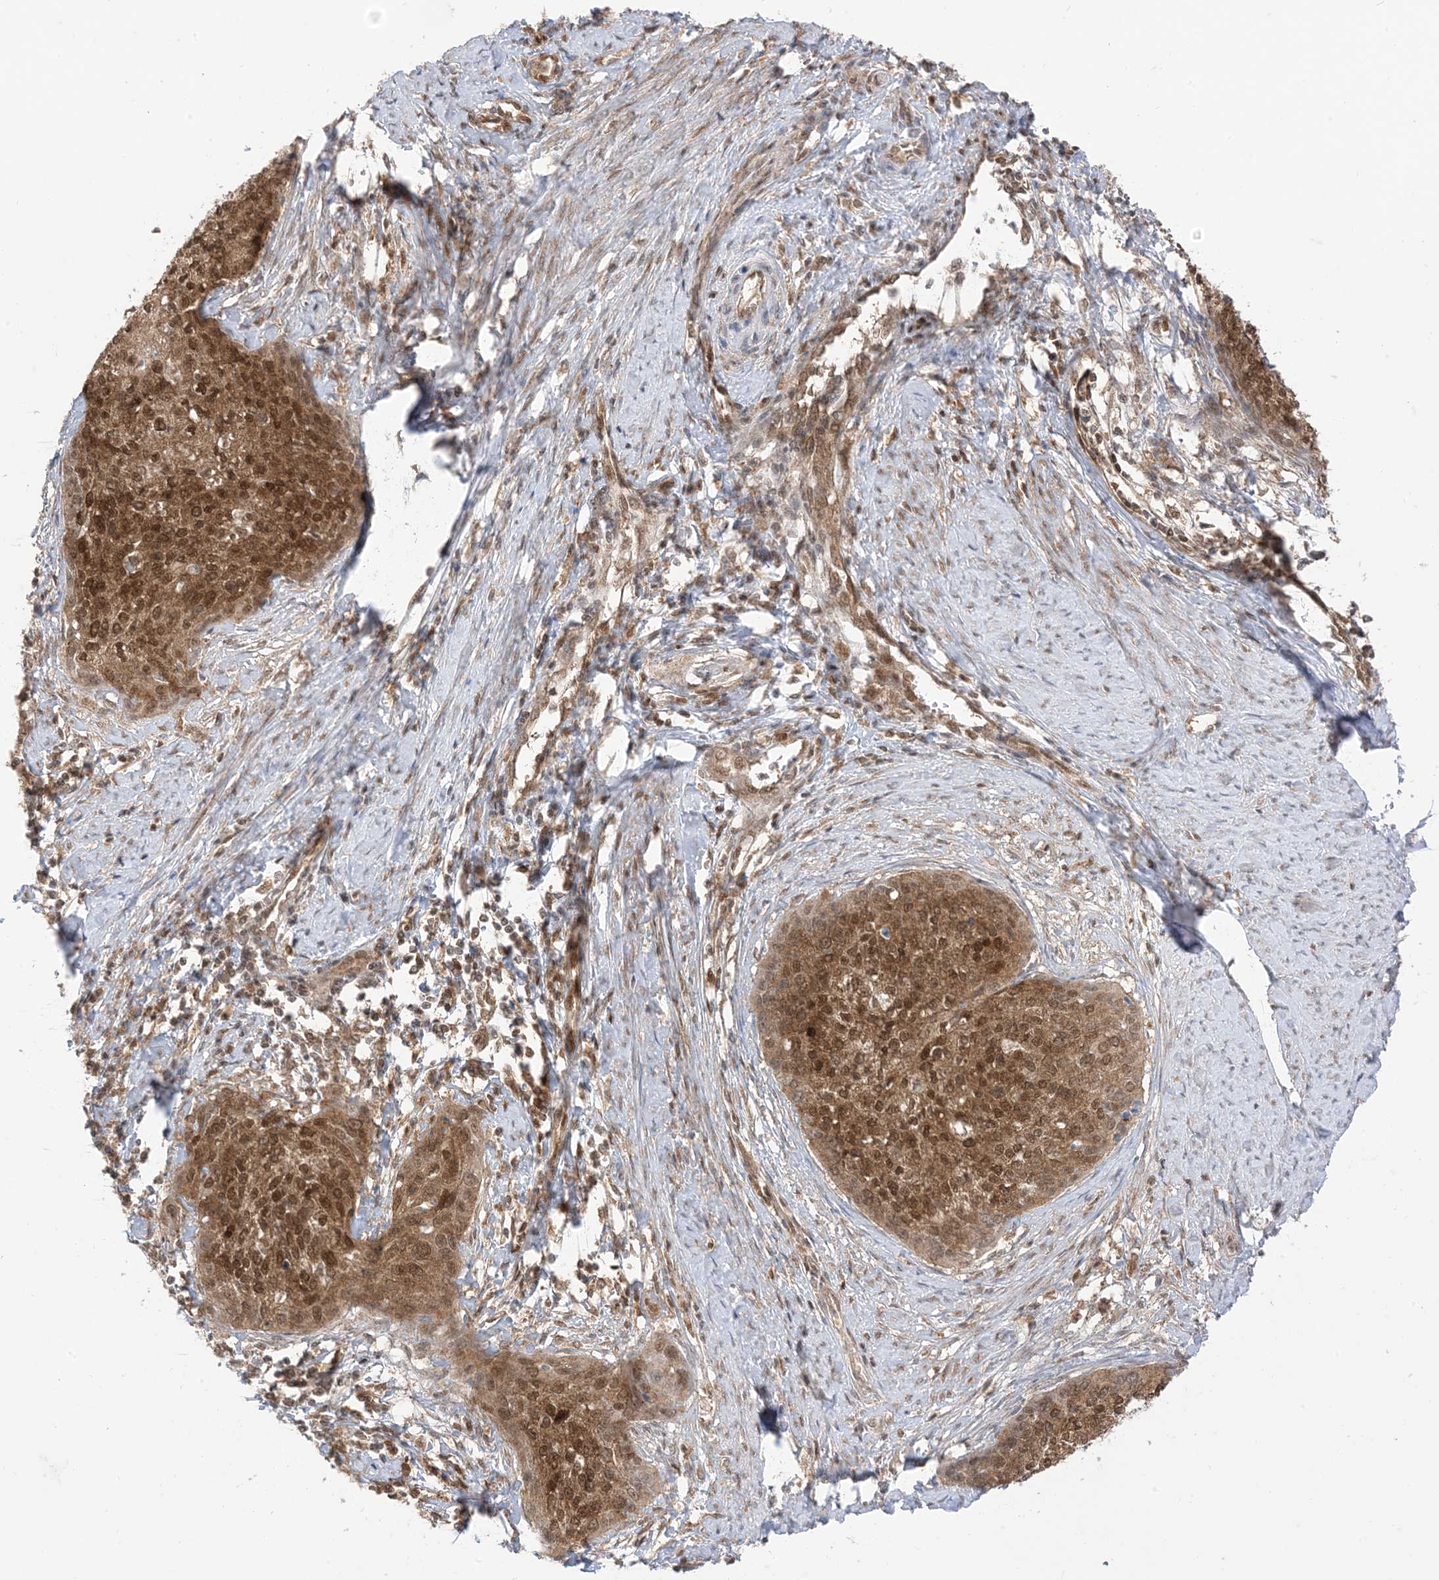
{"staining": {"intensity": "moderate", "quantity": ">75%", "location": "cytoplasmic/membranous,nuclear"}, "tissue": "cervical cancer", "cell_type": "Tumor cells", "image_type": "cancer", "snomed": [{"axis": "morphology", "description": "Squamous cell carcinoma, NOS"}, {"axis": "topography", "description": "Cervix"}], "caption": "High-power microscopy captured an immunohistochemistry (IHC) histopathology image of squamous cell carcinoma (cervical), revealing moderate cytoplasmic/membranous and nuclear positivity in about >75% of tumor cells. (DAB (3,3'-diaminobenzidine) IHC, brown staining for protein, blue staining for nuclei).", "gene": "PTPA", "patient": {"sex": "female", "age": 37}}